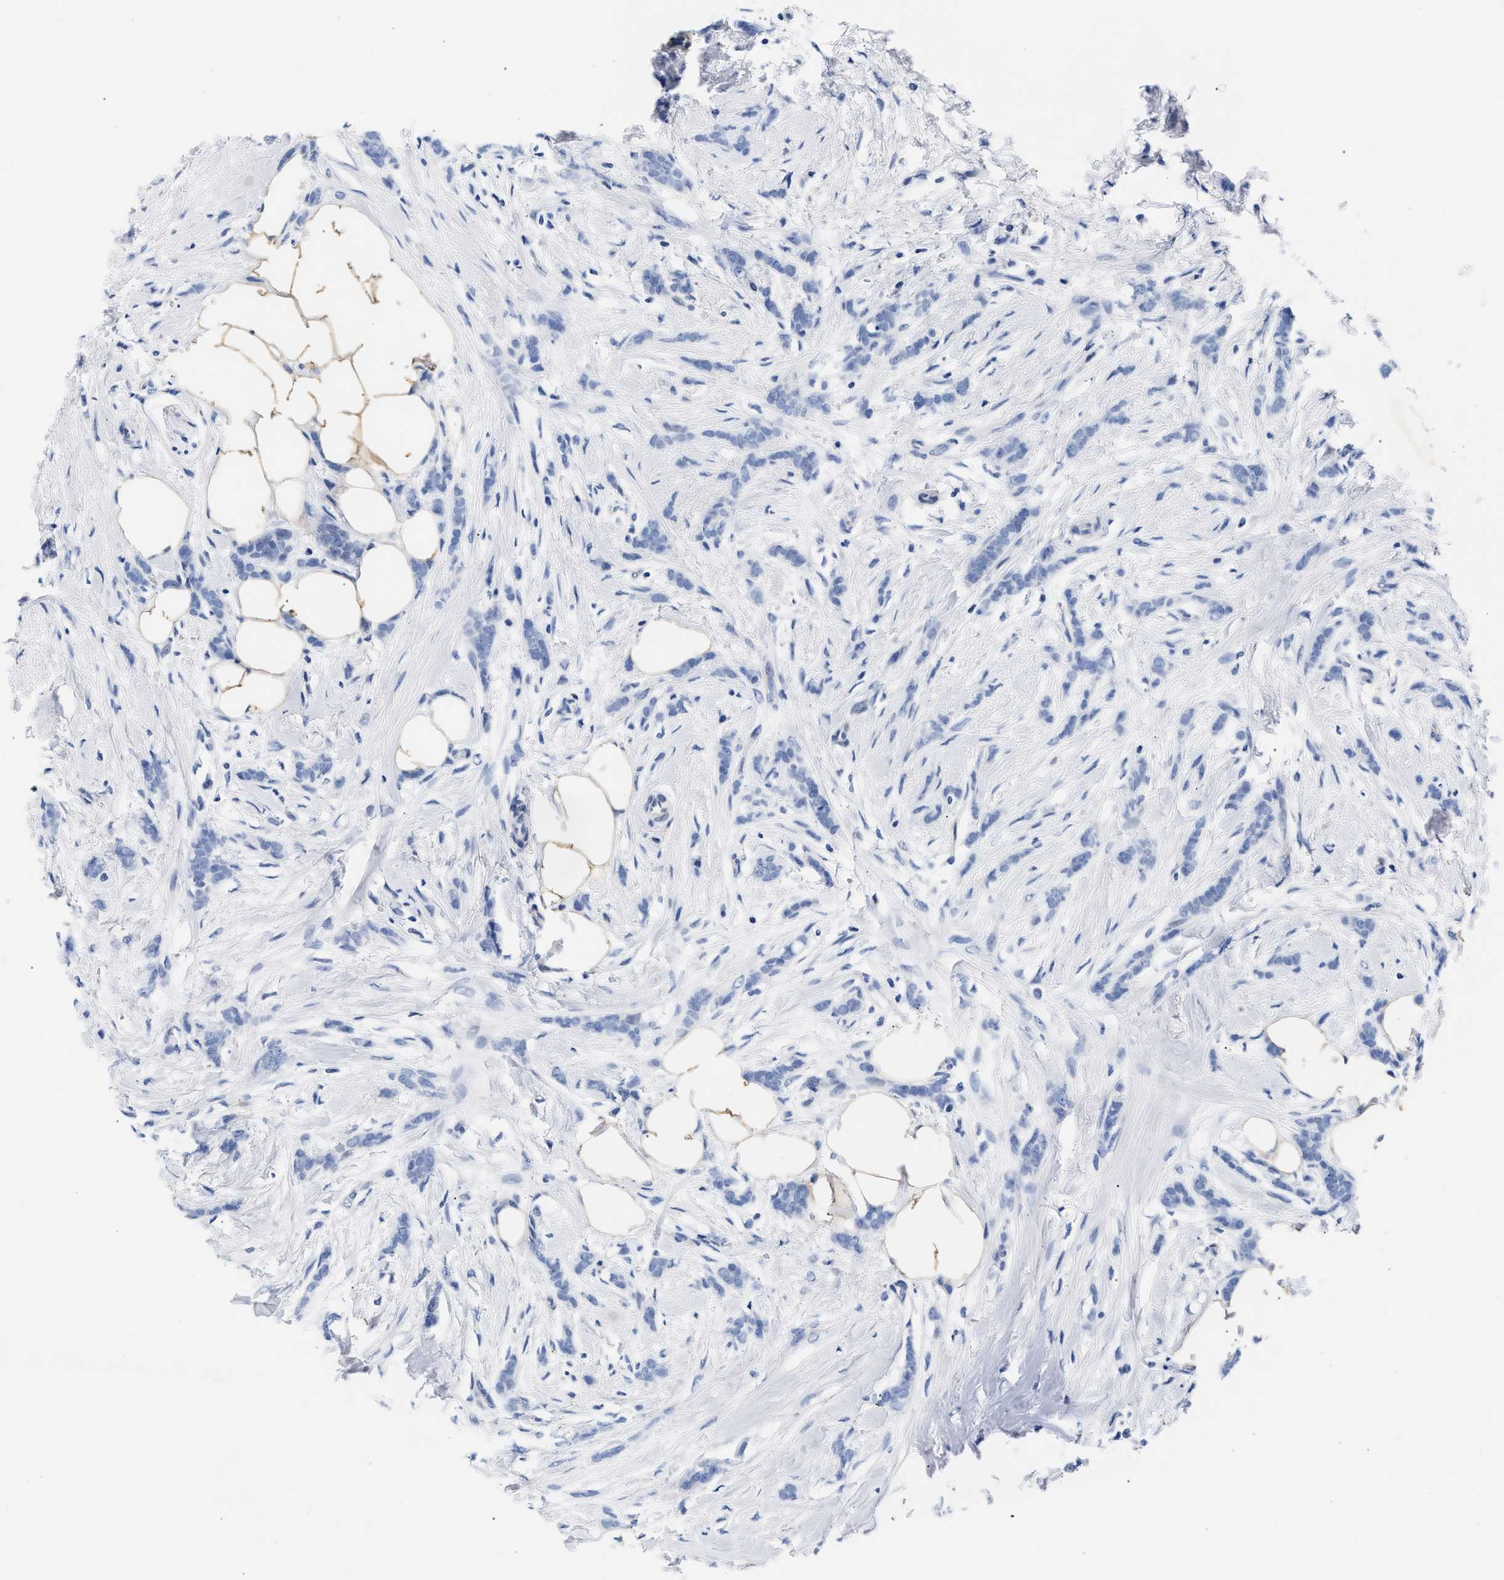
{"staining": {"intensity": "negative", "quantity": "none", "location": "none"}, "tissue": "breast cancer", "cell_type": "Tumor cells", "image_type": "cancer", "snomed": [{"axis": "morphology", "description": "Lobular carcinoma, in situ"}, {"axis": "morphology", "description": "Lobular carcinoma"}, {"axis": "topography", "description": "Breast"}], "caption": "Breast lobular carcinoma was stained to show a protein in brown. There is no significant staining in tumor cells.", "gene": "TRIM29", "patient": {"sex": "female", "age": 41}}